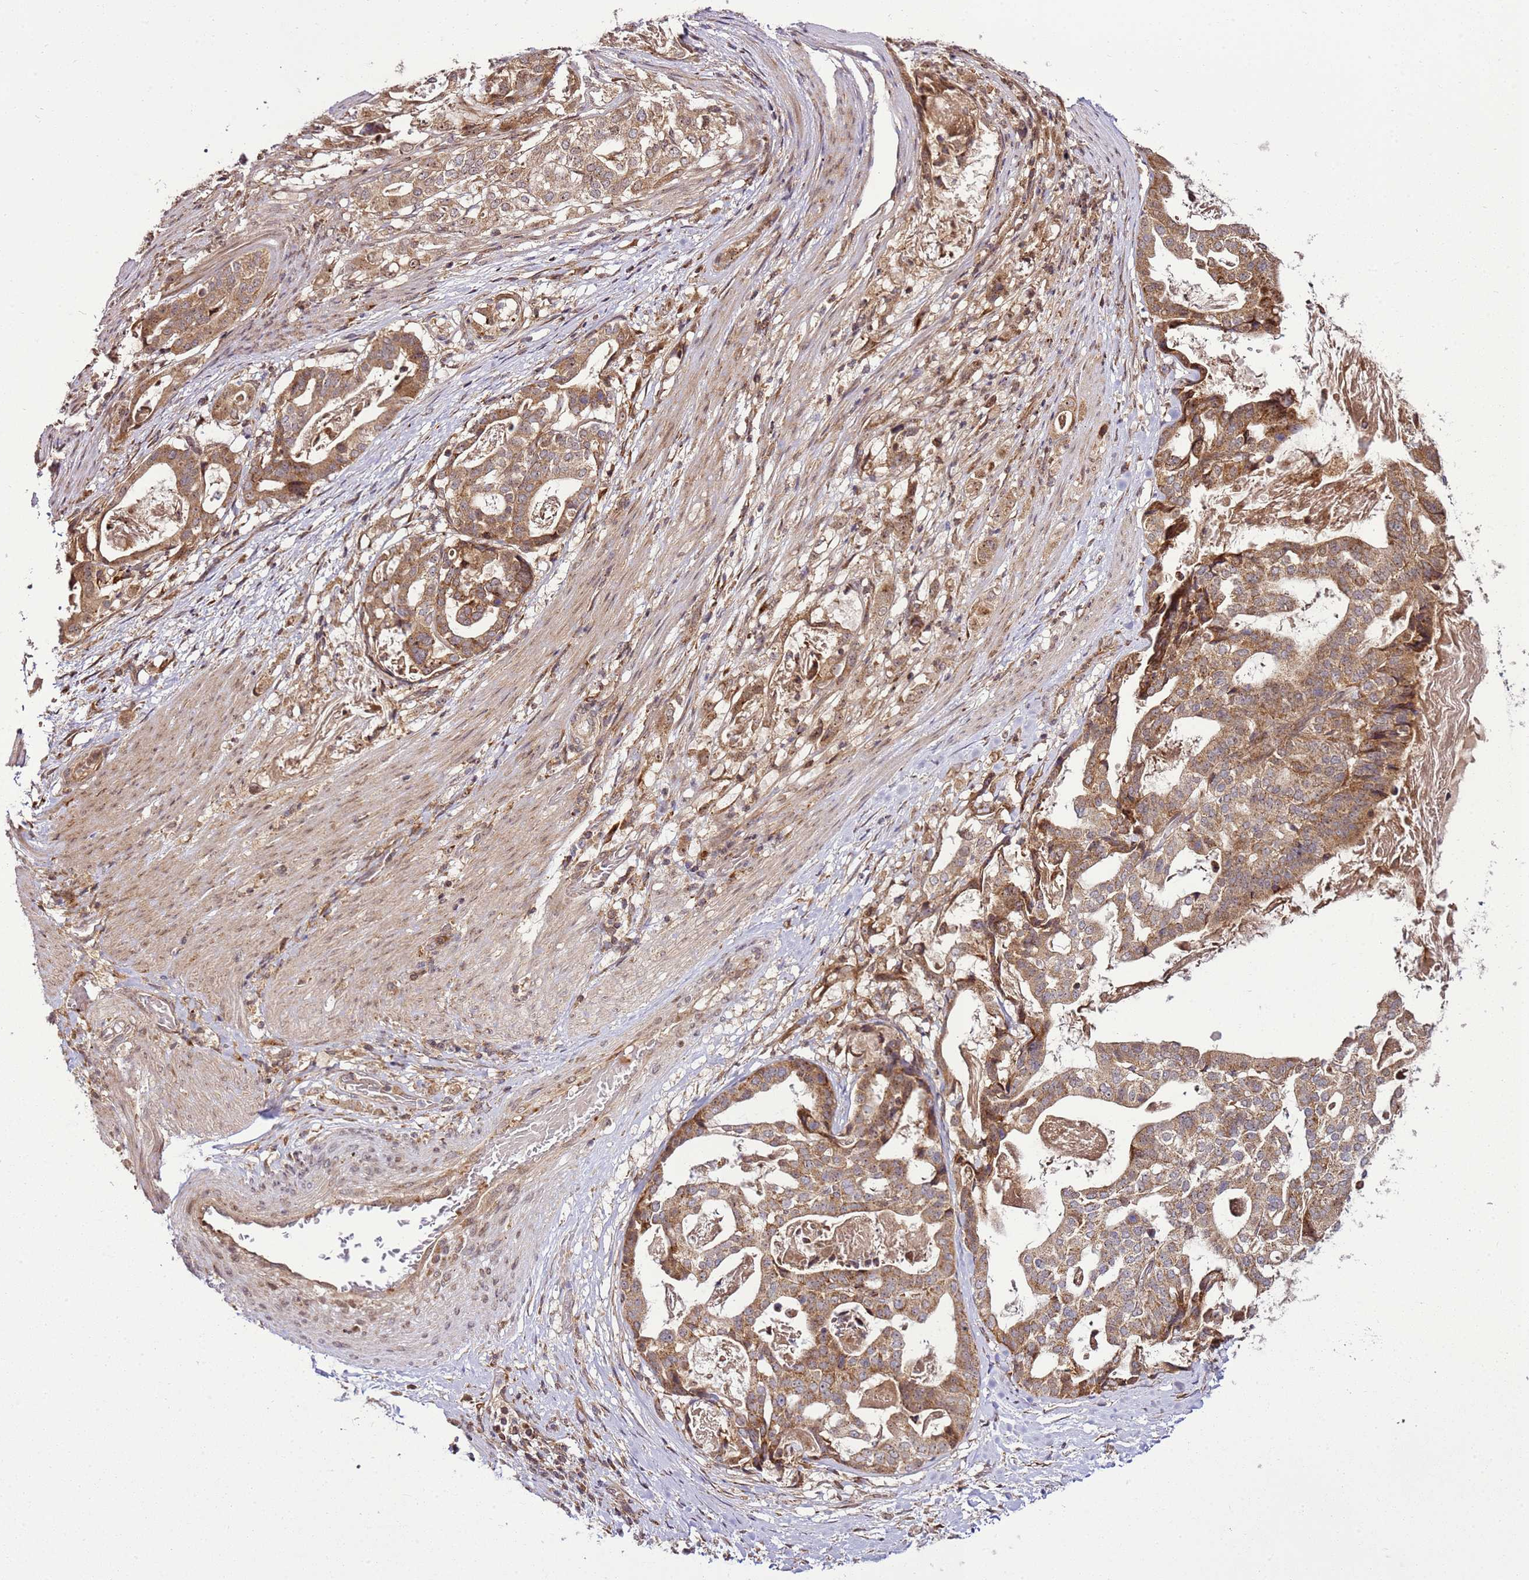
{"staining": {"intensity": "moderate", "quantity": ">75%", "location": "cytoplasmic/membranous"}, "tissue": "stomach cancer", "cell_type": "Tumor cells", "image_type": "cancer", "snomed": [{"axis": "morphology", "description": "Adenocarcinoma, NOS"}, {"axis": "topography", "description": "Stomach"}], "caption": "Stomach adenocarcinoma stained with a brown dye demonstrates moderate cytoplasmic/membranous positive expression in about >75% of tumor cells.", "gene": "RASA3", "patient": {"sex": "male", "age": 48}}